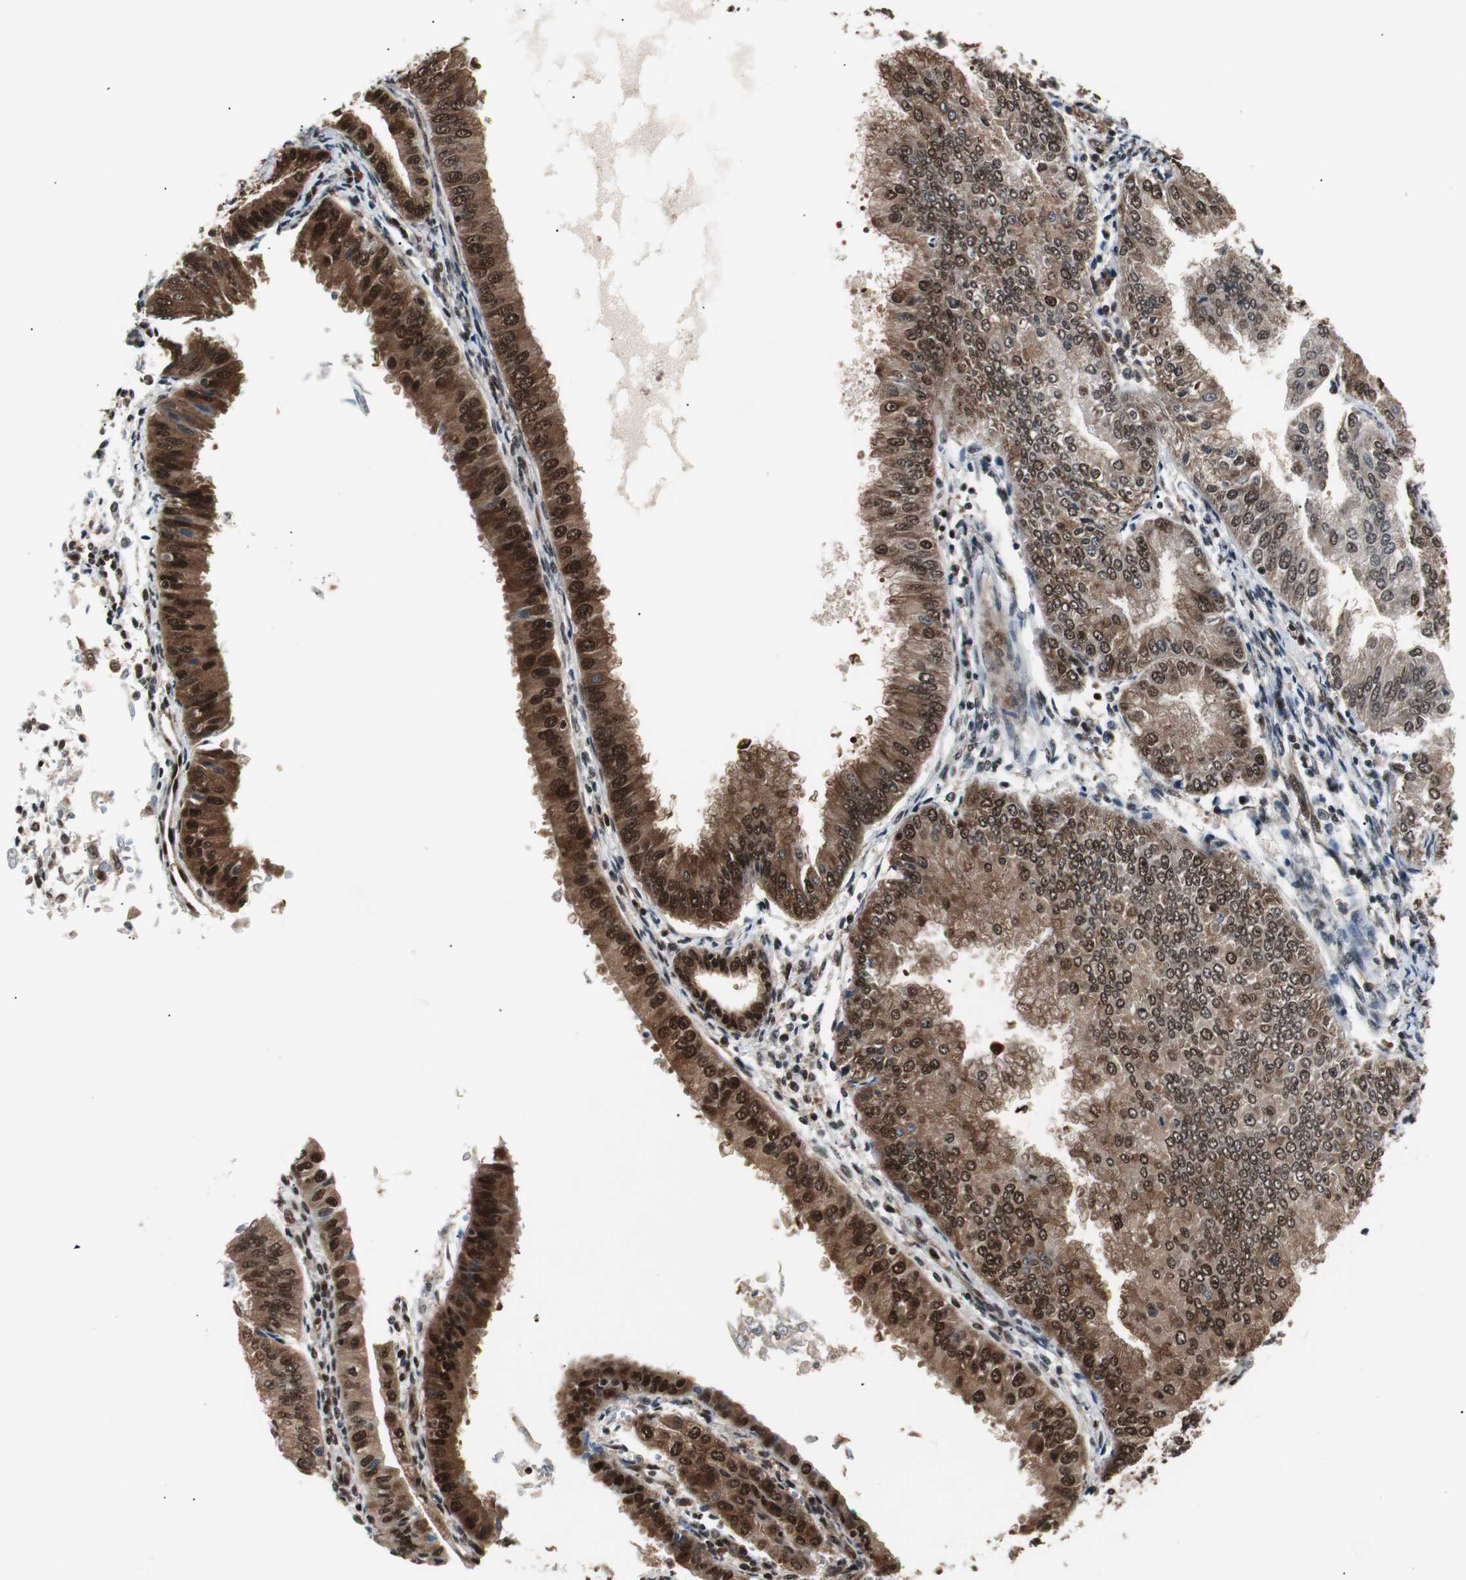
{"staining": {"intensity": "strong", "quantity": ">75%", "location": "cytoplasmic/membranous,nuclear"}, "tissue": "endometrial cancer", "cell_type": "Tumor cells", "image_type": "cancer", "snomed": [{"axis": "morphology", "description": "Adenocarcinoma, NOS"}, {"axis": "topography", "description": "Endometrium"}], "caption": "A brown stain labels strong cytoplasmic/membranous and nuclear positivity of a protein in human endometrial adenocarcinoma tumor cells.", "gene": "ACLY", "patient": {"sex": "female", "age": 53}}